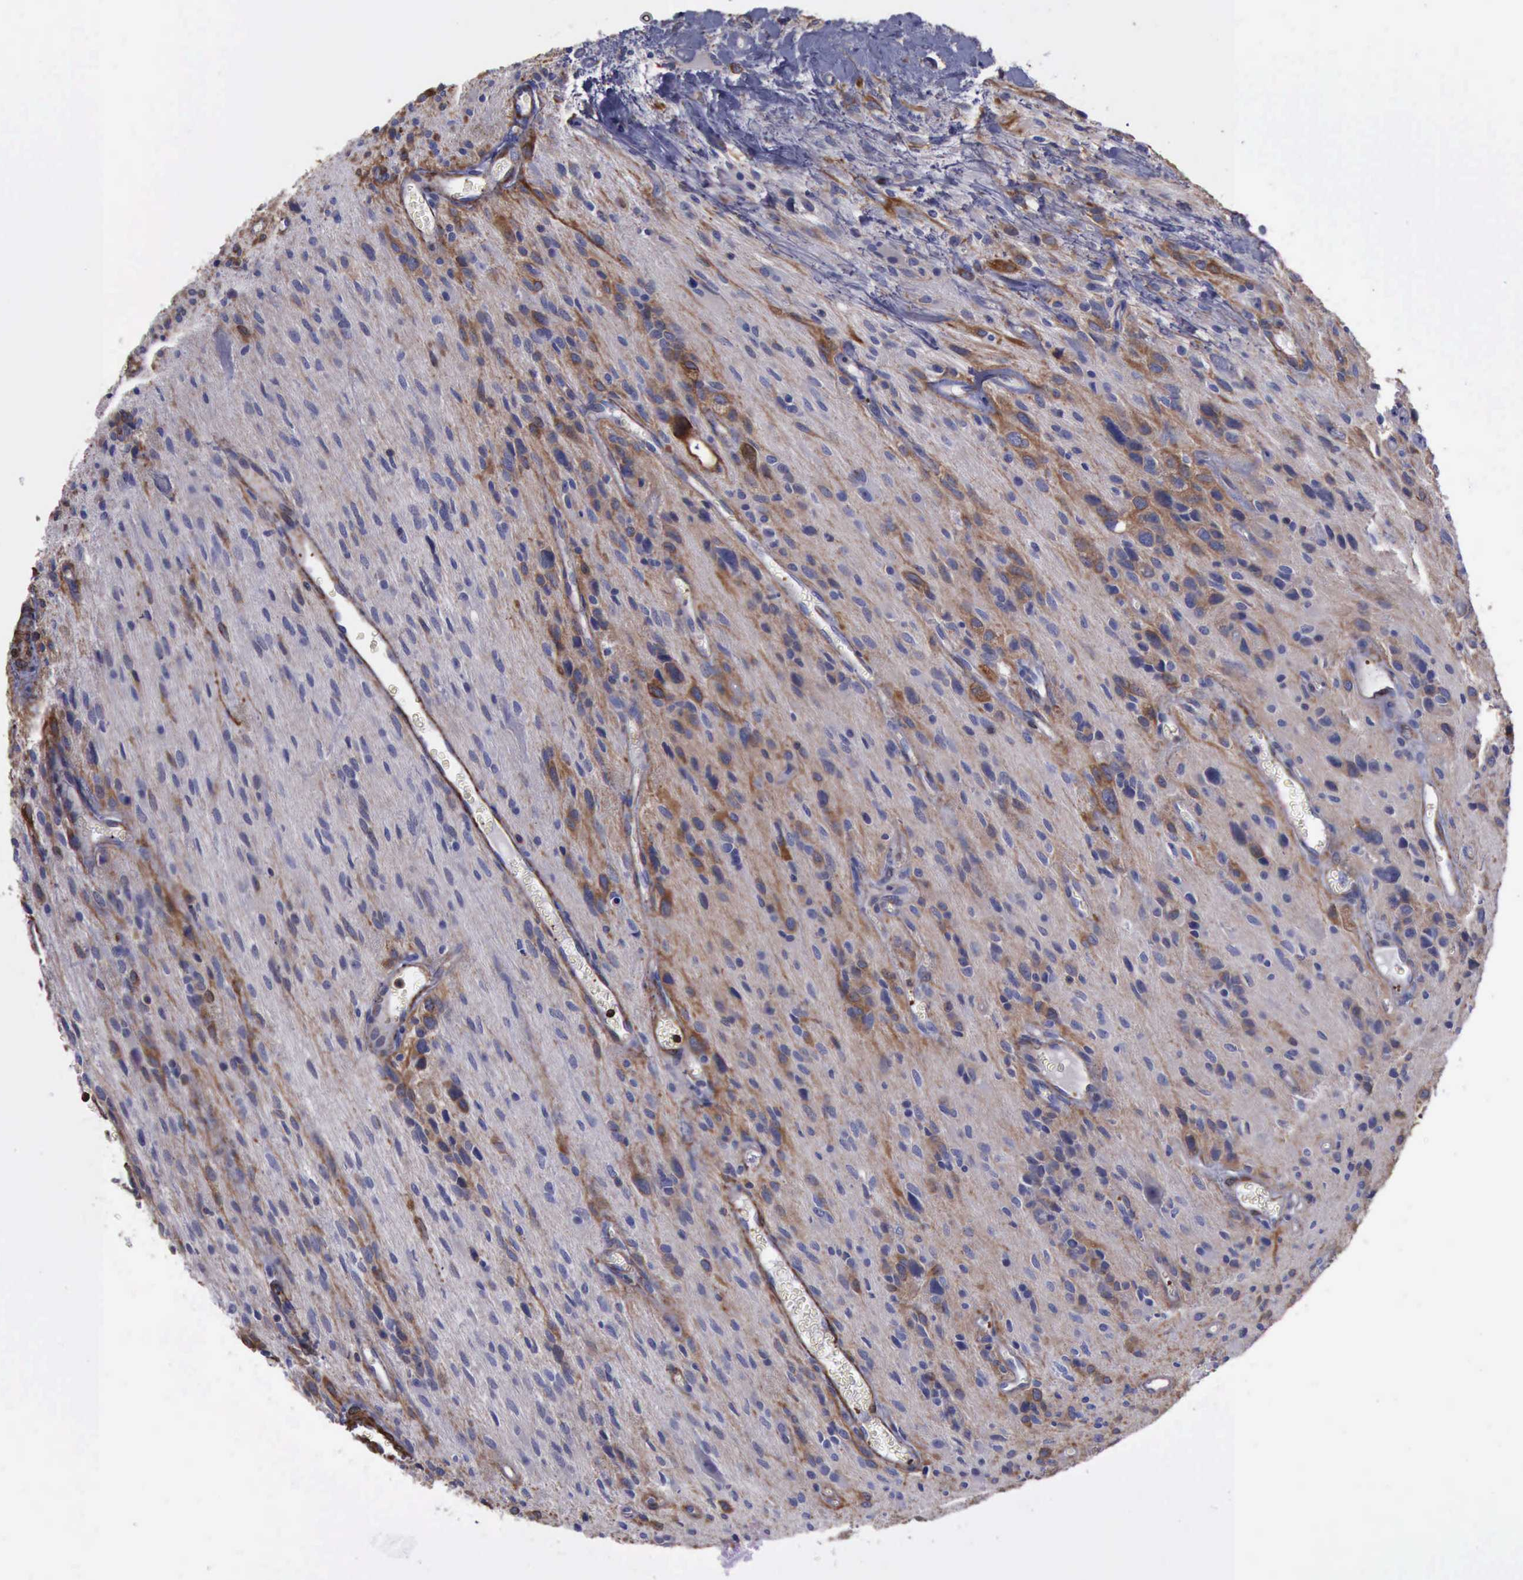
{"staining": {"intensity": "strong", "quantity": "25%-75%", "location": "cytoplasmic/membranous"}, "tissue": "glioma", "cell_type": "Tumor cells", "image_type": "cancer", "snomed": [{"axis": "morphology", "description": "Glioma, malignant, Low grade"}, {"axis": "topography", "description": "Brain"}], "caption": "Human low-grade glioma (malignant) stained with a brown dye shows strong cytoplasmic/membranous positive staining in approximately 25%-75% of tumor cells.", "gene": "FLNA", "patient": {"sex": "female", "age": 15}}